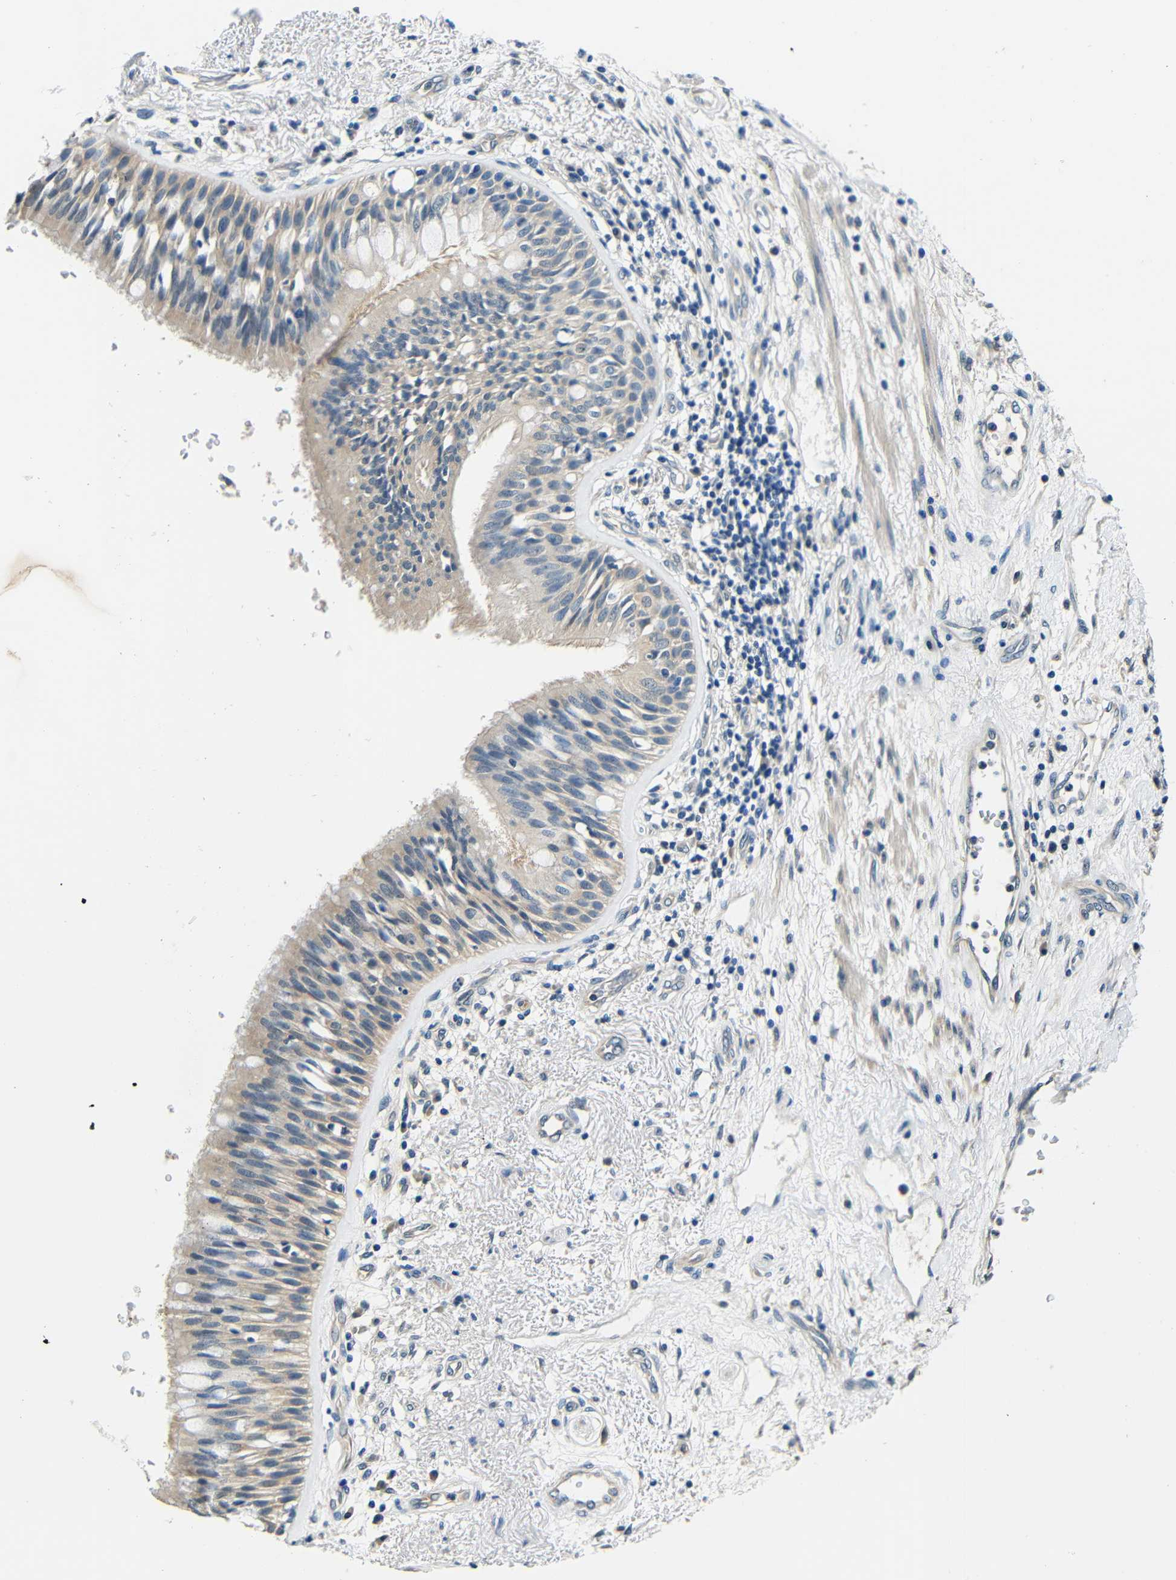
{"staining": {"intensity": "weak", "quantity": "25%-75%", "location": "cytoplasmic/membranous"}, "tissue": "bronchus", "cell_type": "Respiratory epithelial cells", "image_type": "normal", "snomed": [{"axis": "morphology", "description": "Normal tissue, NOS"}, {"axis": "morphology", "description": "Adenocarcinoma, NOS"}, {"axis": "morphology", "description": "Adenocarcinoma, metastatic, NOS"}, {"axis": "topography", "description": "Lymph node"}, {"axis": "topography", "description": "Bronchus"}, {"axis": "topography", "description": "Lung"}], "caption": "Immunohistochemical staining of normal human bronchus displays low levels of weak cytoplasmic/membranous expression in approximately 25%-75% of respiratory epithelial cells.", "gene": "ADAP1", "patient": {"sex": "female", "age": 54}}